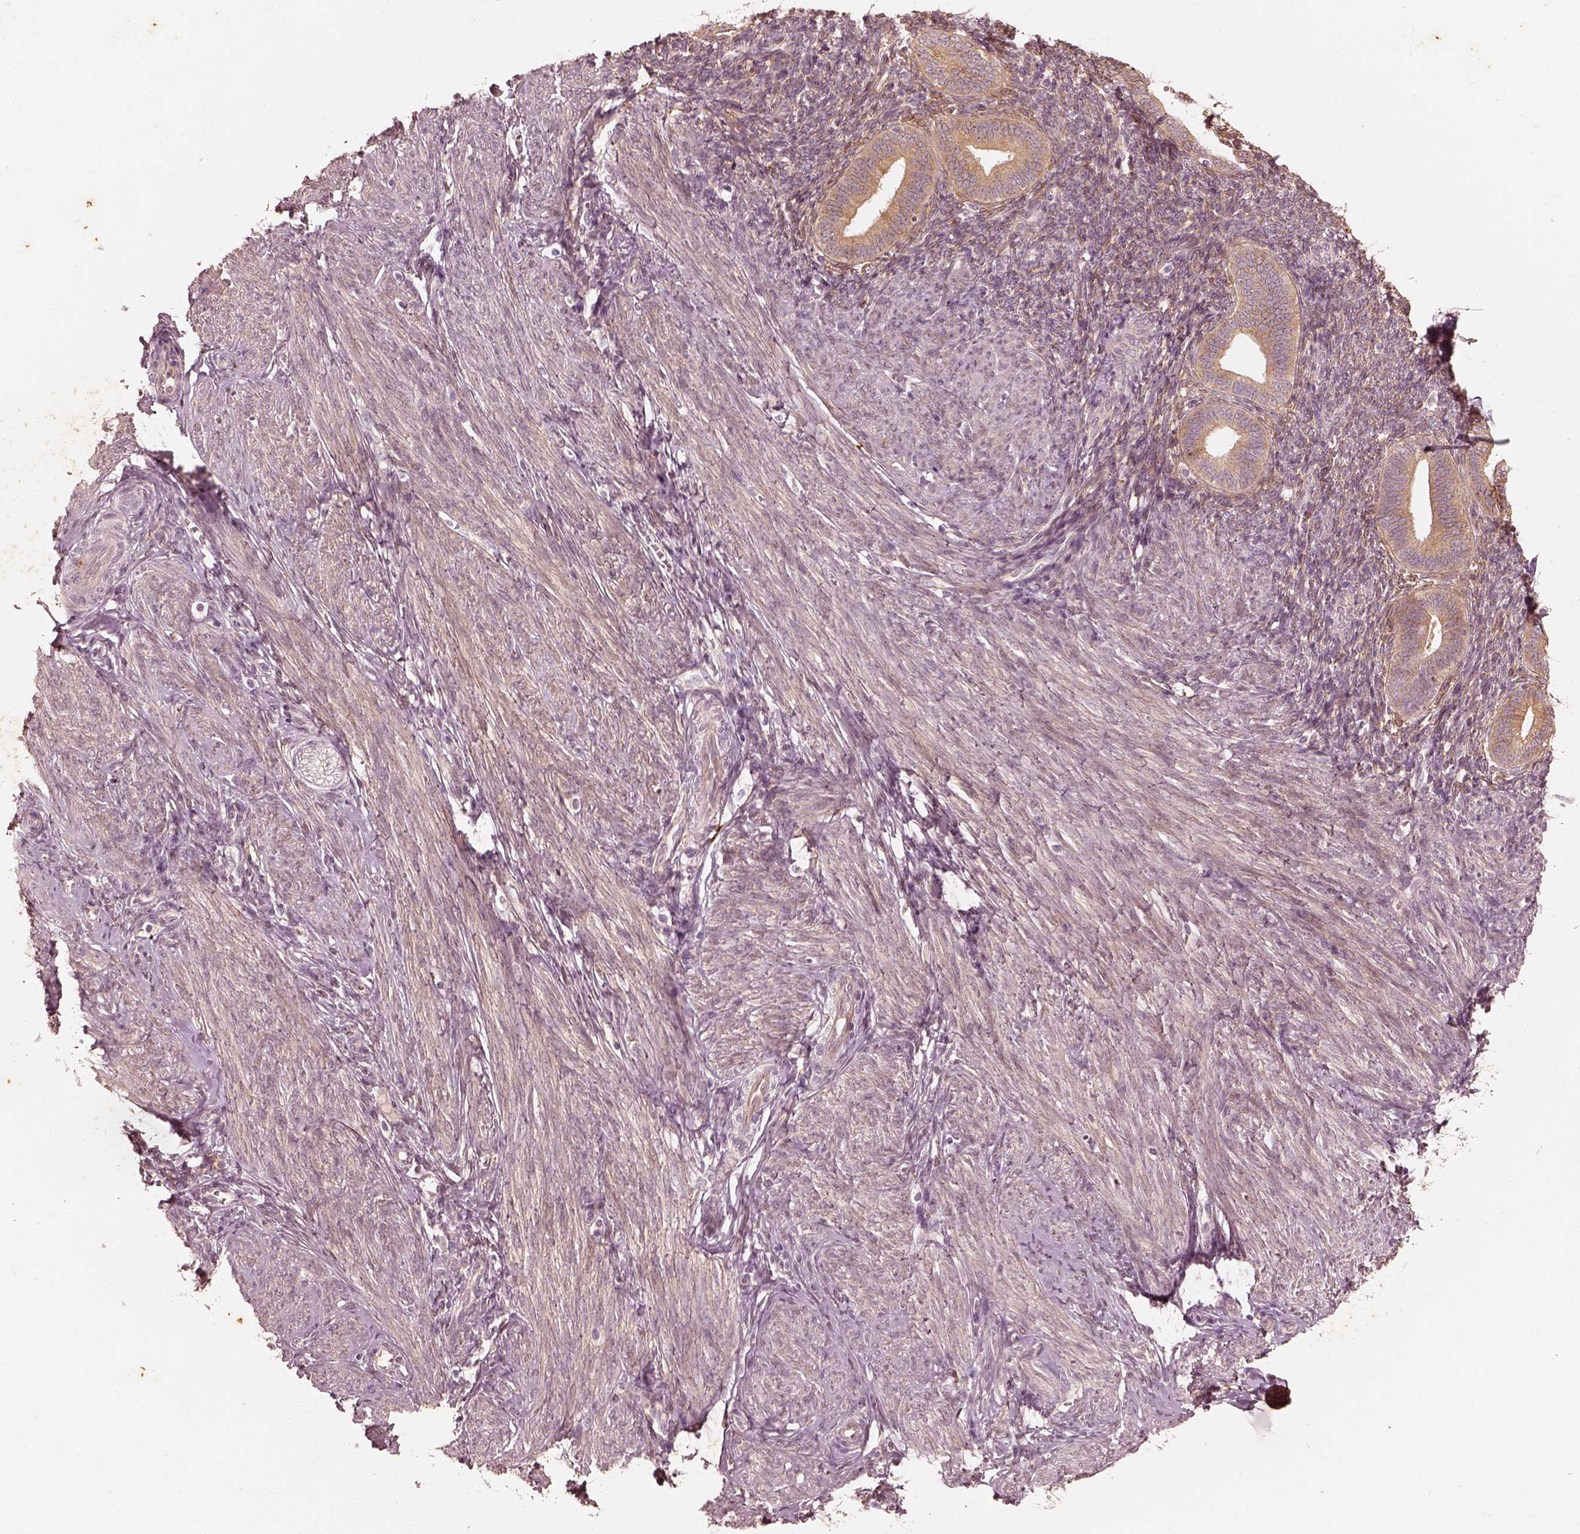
{"staining": {"intensity": "moderate", "quantity": "<25%", "location": "cytoplasmic/membranous"}, "tissue": "endometrium", "cell_type": "Cells in endometrial stroma", "image_type": "normal", "snomed": [{"axis": "morphology", "description": "Normal tissue, NOS"}, {"axis": "topography", "description": "Endometrium"}], "caption": "Immunohistochemistry (IHC) (DAB) staining of normal endometrium demonstrates moderate cytoplasmic/membranous protein expression in about <25% of cells in endometrial stroma.", "gene": "WLS", "patient": {"sex": "female", "age": 40}}